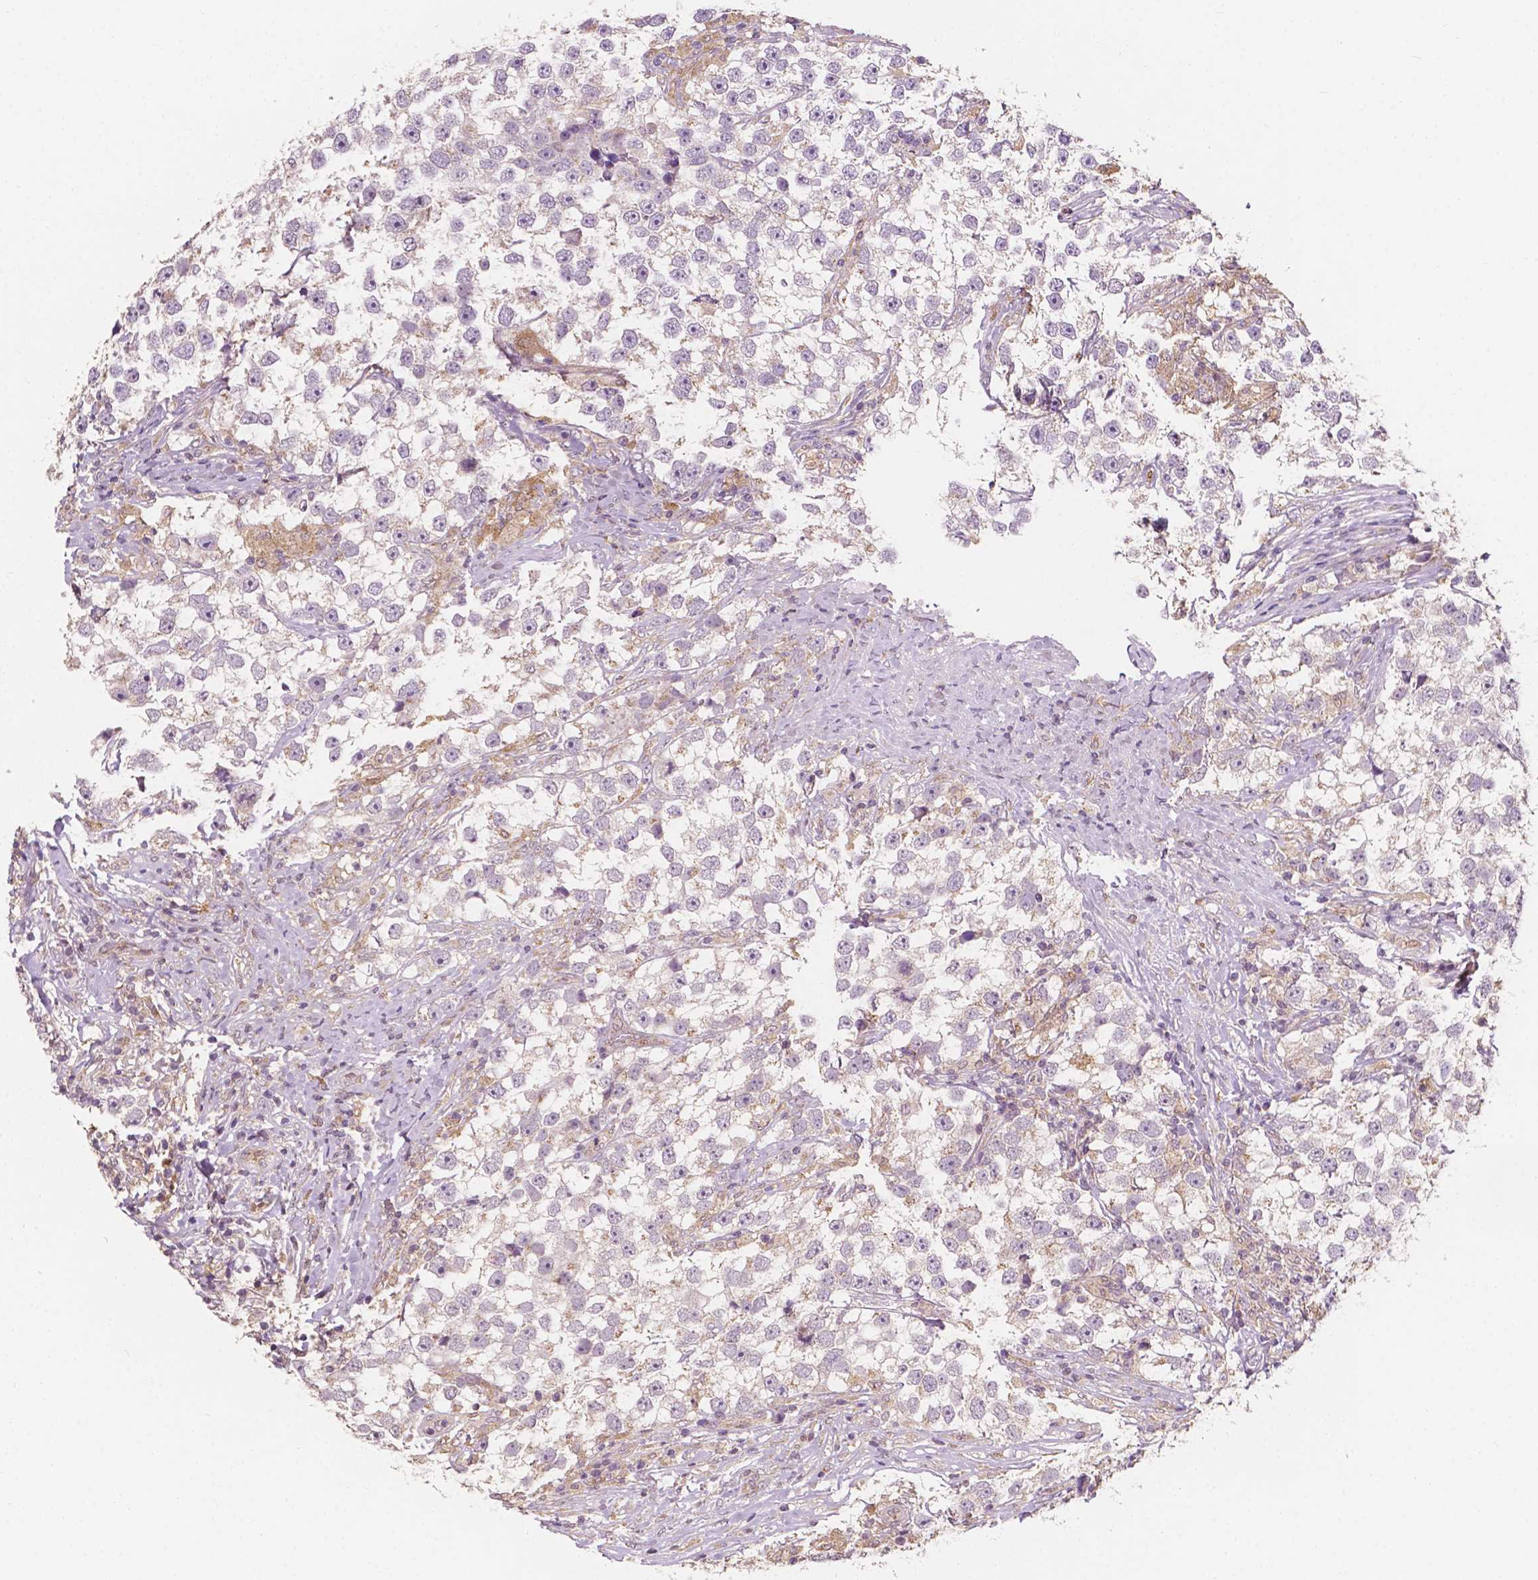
{"staining": {"intensity": "negative", "quantity": "none", "location": "none"}, "tissue": "testis cancer", "cell_type": "Tumor cells", "image_type": "cancer", "snomed": [{"axis": "morphology", "description": "Seminoma, NOS"}, {"axis": "topography", "description": "Testis"}], "caption": "Testis seminoma was stained to show a protein in brown. There is no significant positivity in tumor cells. Brightfield microscopy of IHC stained with DAB (brown) and hematoxylin (blue), captured at high magnification.", "gene": "EBAG9", "patient": {"sex": "male", "age": 46}}